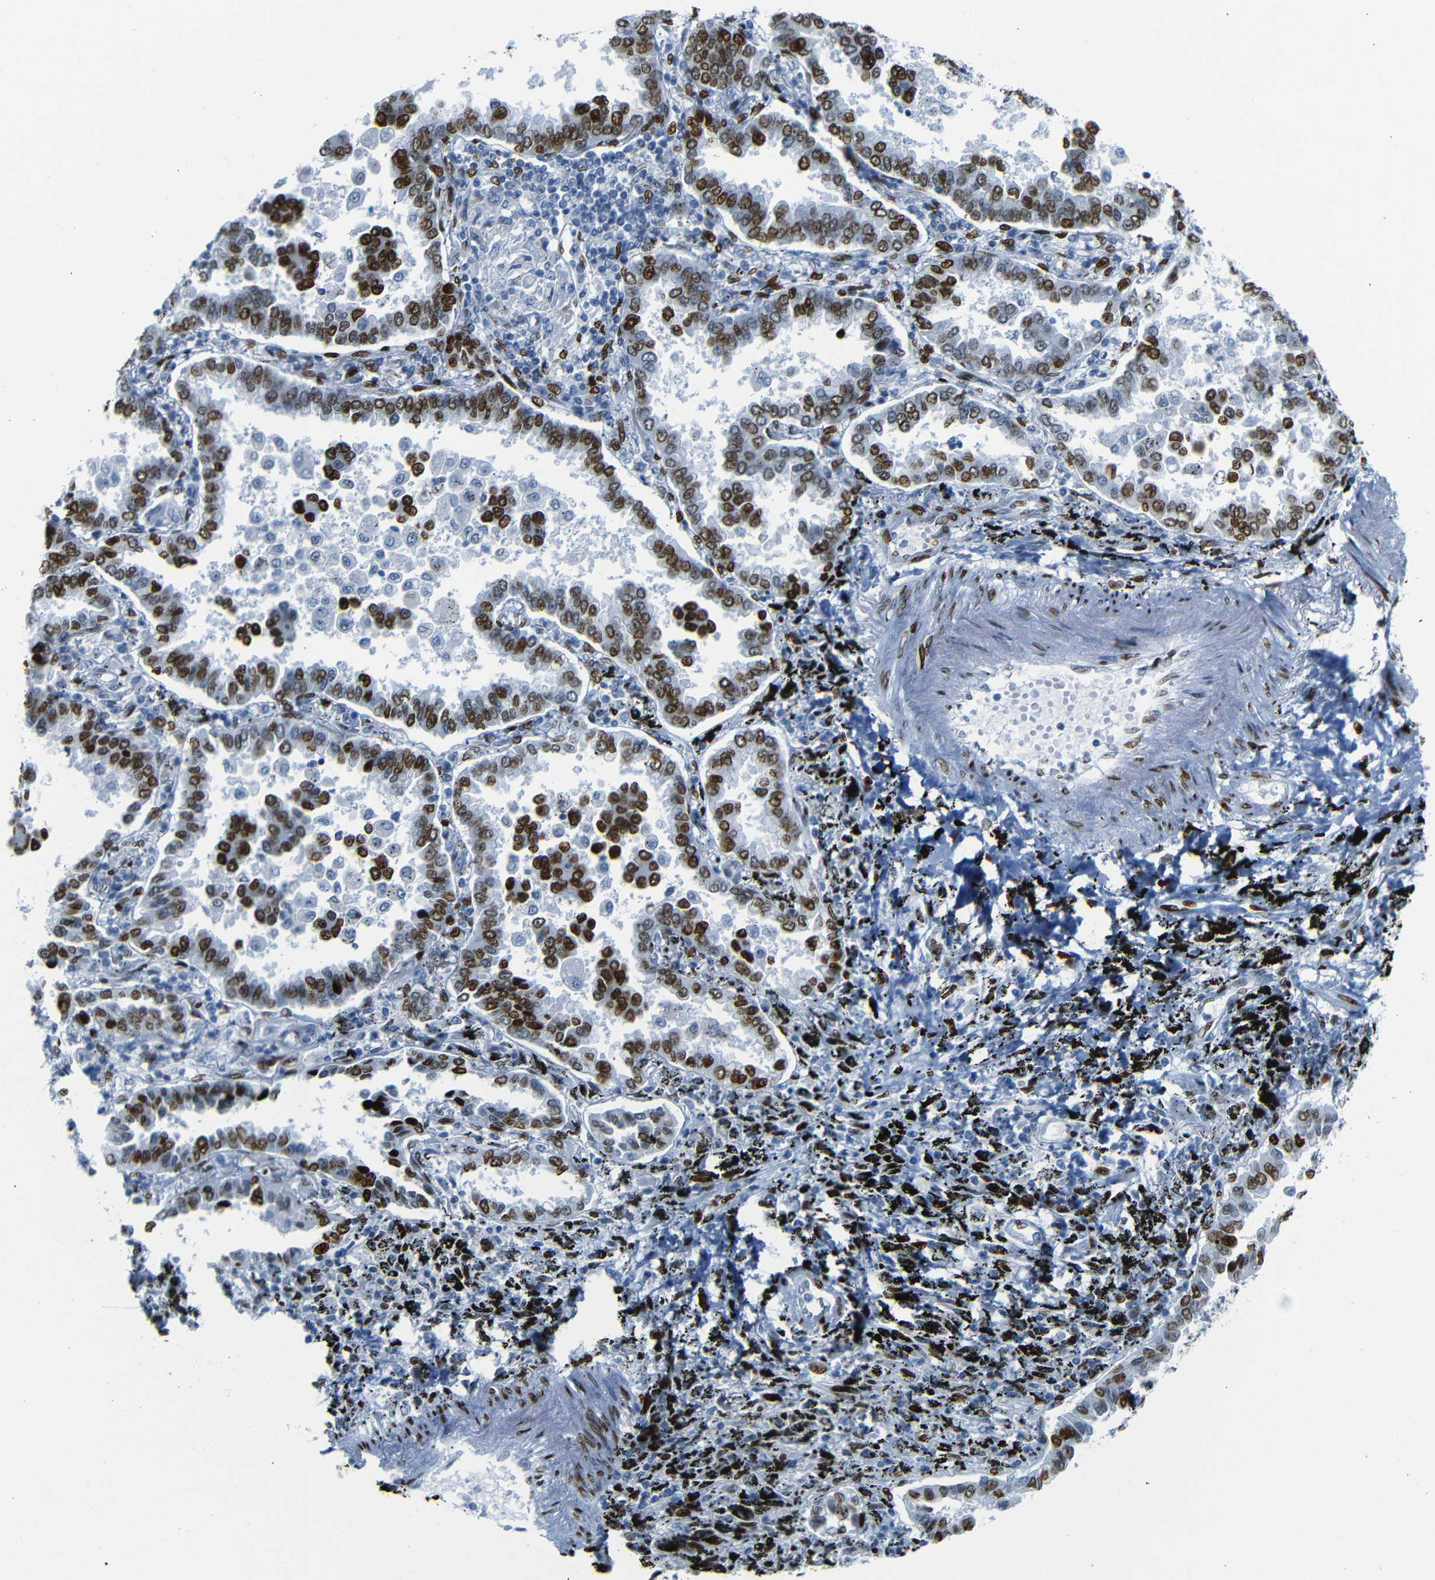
{"staining": {"intensity": "strong", "quantity": ">75%", "location": "nuclear"}, "tissue": "lung cancer", "cell_type": "Tumor cells", "image_type": "cancer", "snomed": [{"axis": "morphology", "description": "Normal tissue, NOS"}, {"axis": "morphology", "description": "Adenocarcinoma, NOS"}, {"axis": "topography", "description": "Lung"}], "caption": "Adenocarcinoma (lung) stained with IHC shows strong nuclear staining in approximately >75% of tumor cells.", "gene": "NPIPB15", "patient": {"sex": "male", "age": 59}}